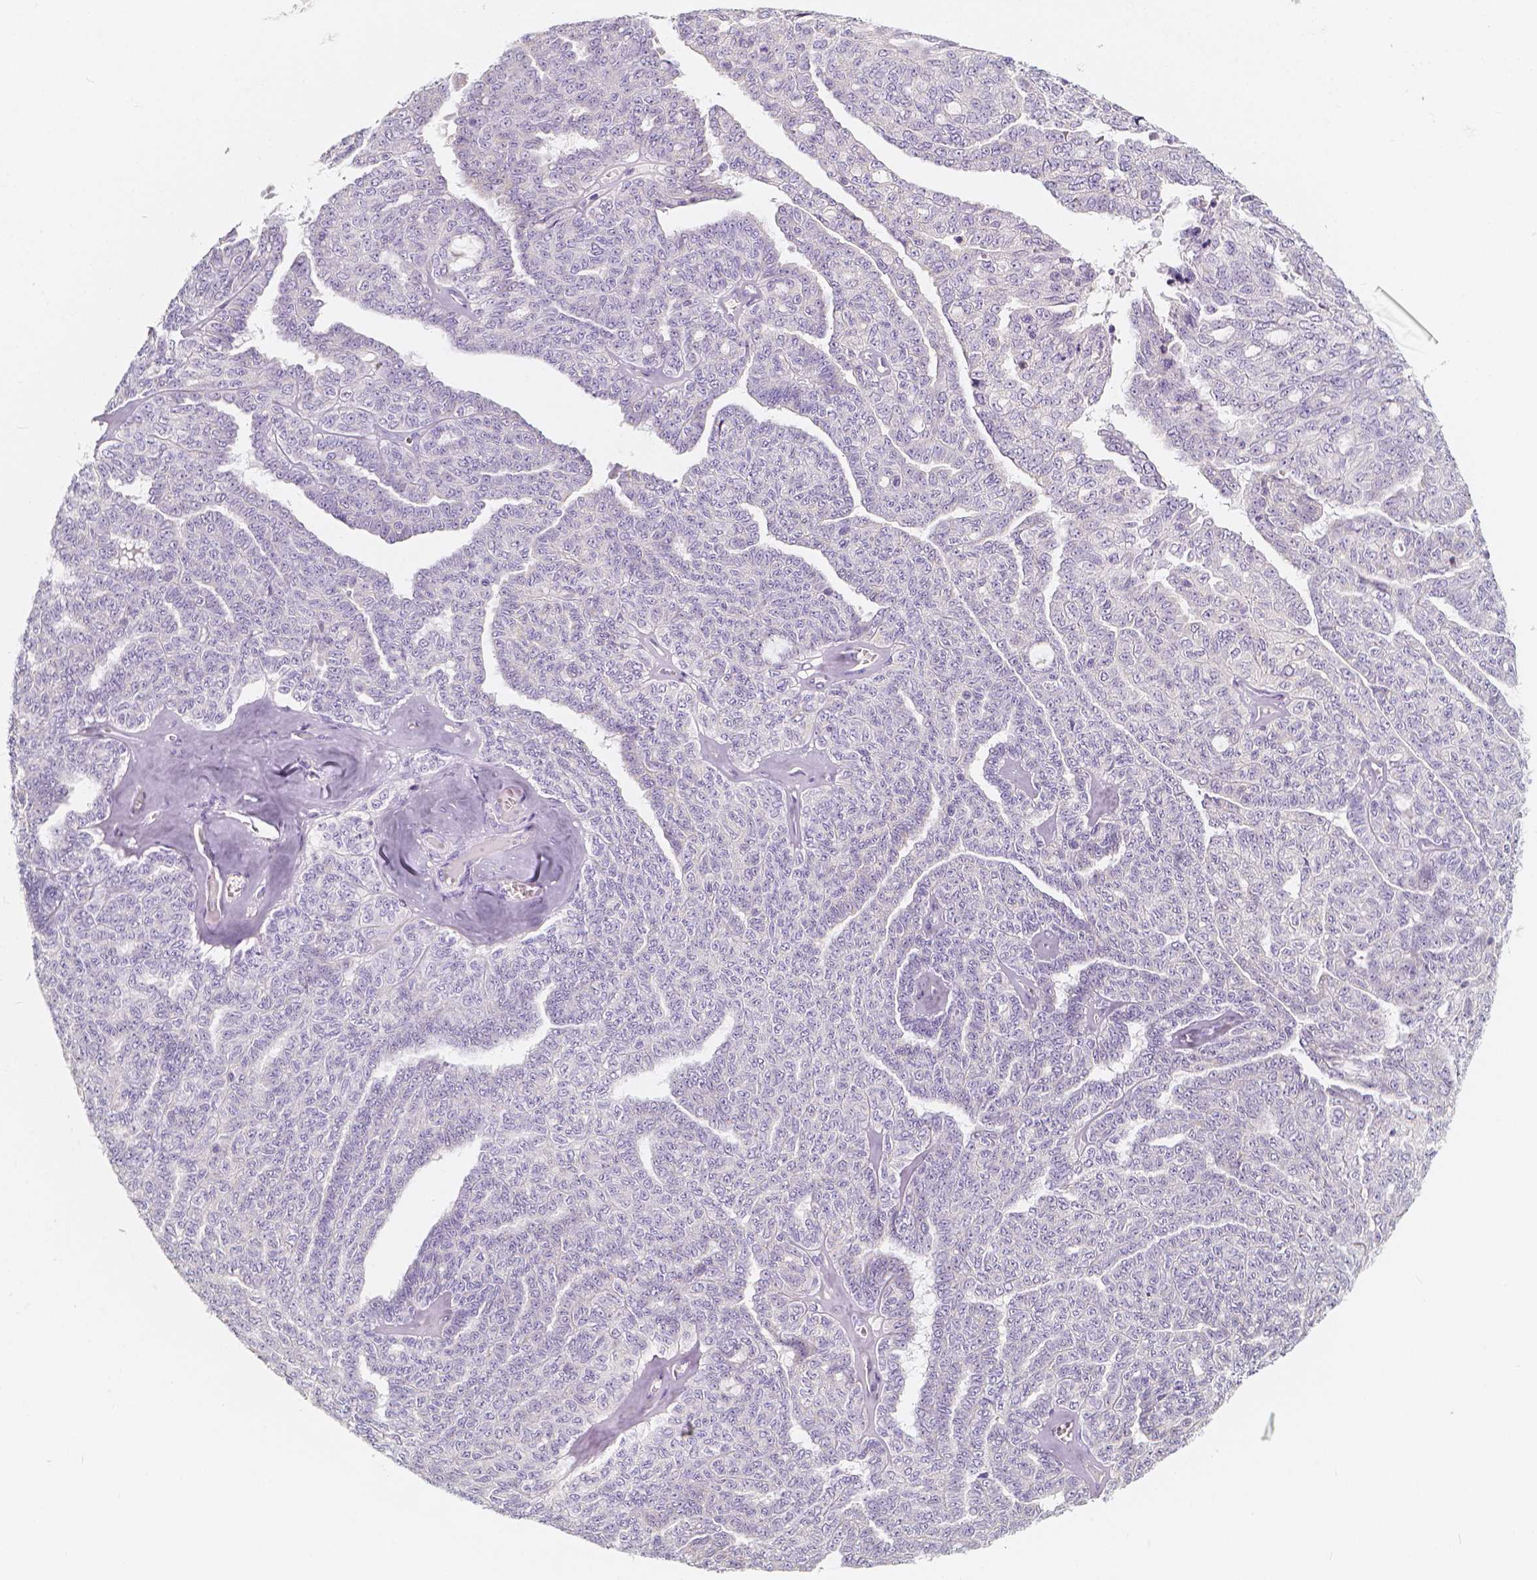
{"staining": {"intensity": "negative", "quantity": "none", "location": "none"}, "tissue": "ovarian cancer", "cell_type": "Tumor cells", "image_type": "cancer", "snomed": [{"axis": "morphology", "description": "Cystadenocarcinoma, serous, NOS"}, {"axis": "topography", "description": "Ovary"}], "caption": "Immunohistochemical staining of human ovarian cancer shows no significant staining in tumor cells. The staining is performed using DAB brown chromogen with nuclei counter-stained in using hematoxylin.", "gene": "RBFOX1", "patient": {"sex": "female", "age": 71}}